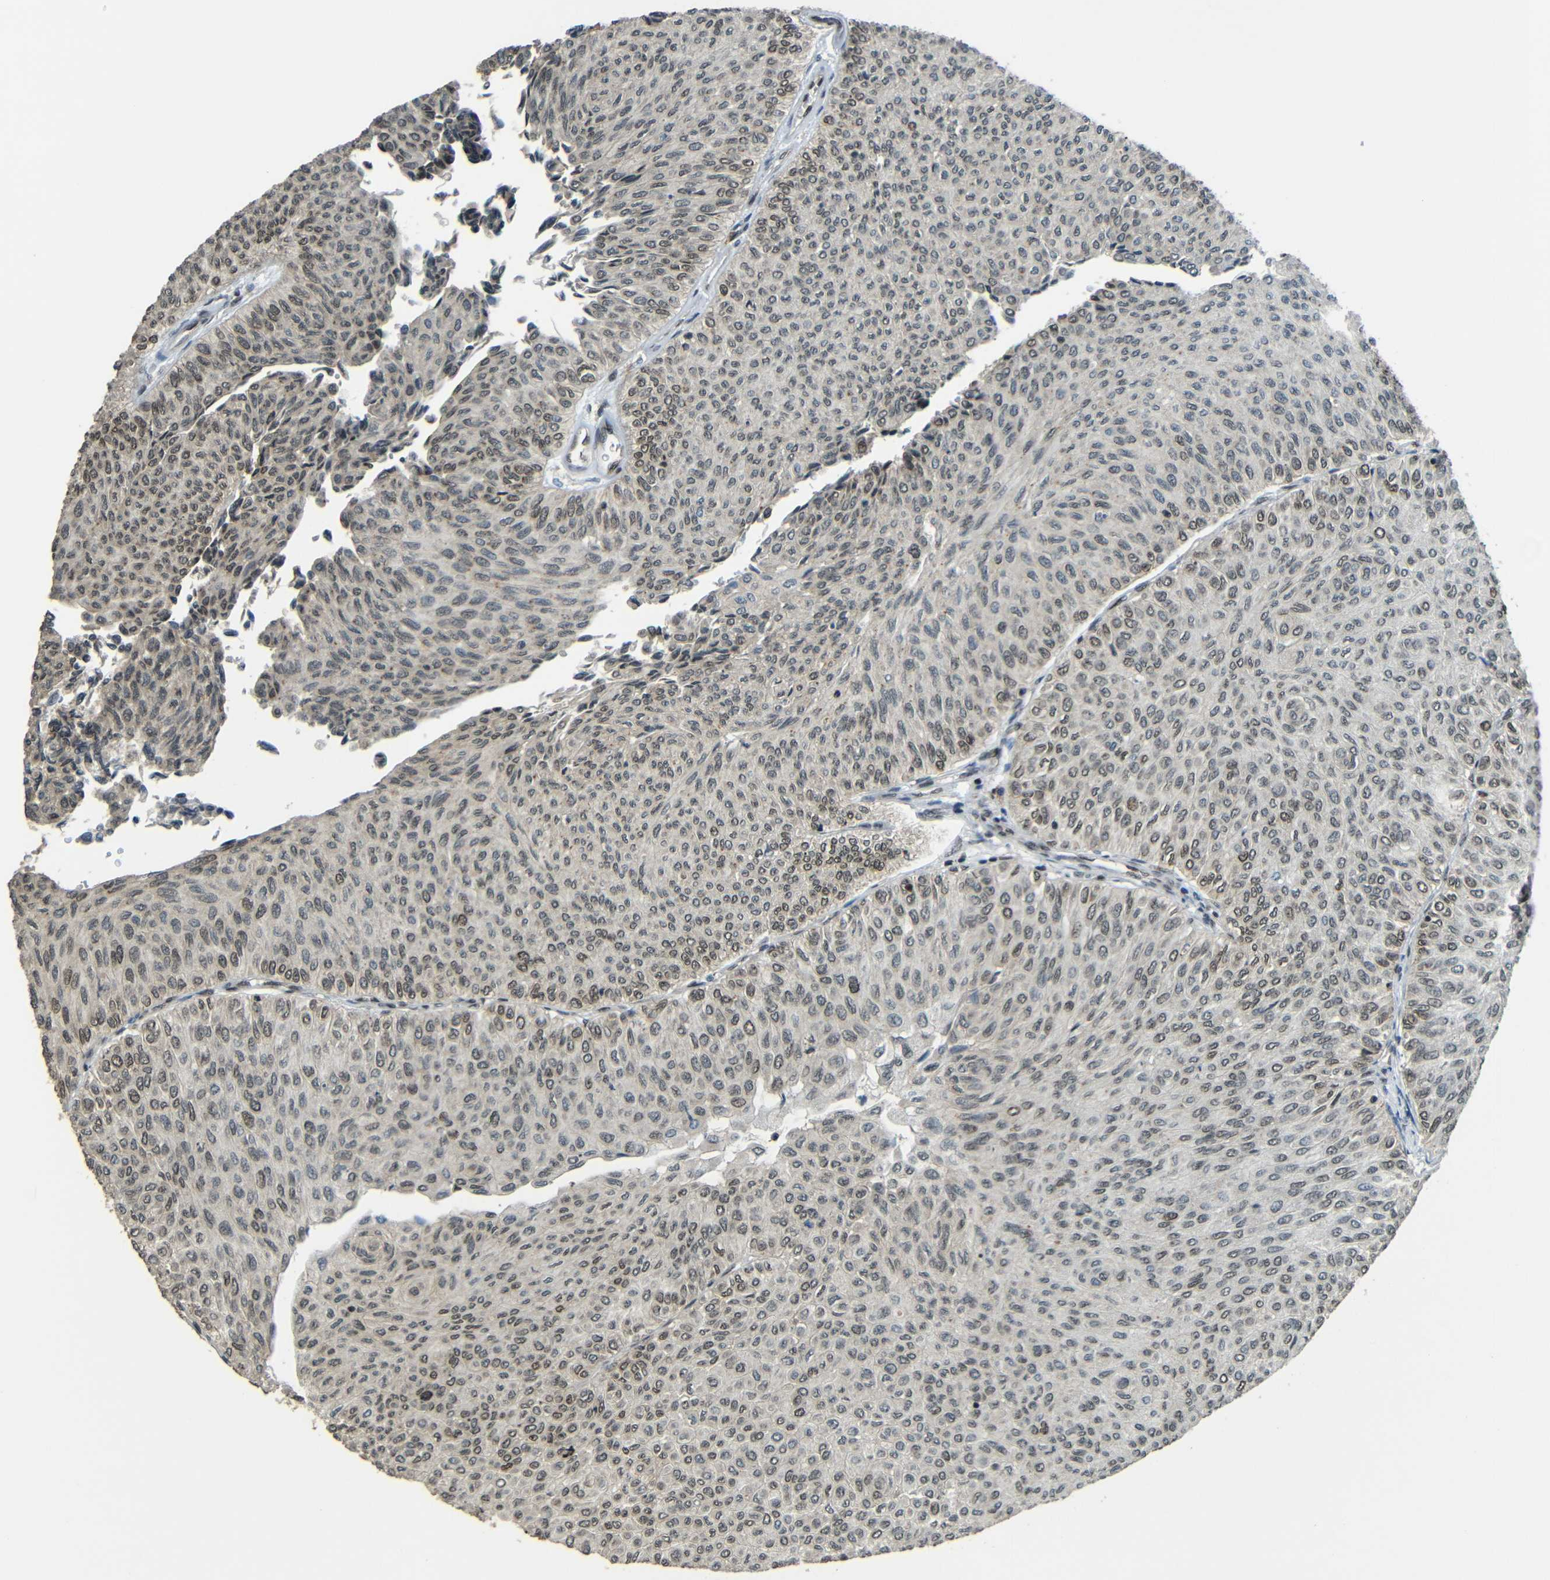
{"staining": {"intensity": "weak", "quantity": "25%-75%", "location": "nuclear"}, "tissue": "urothelial cancer", "cell_type": "Tumor cells", "image_type": "cancer", "snomed": [{"axis": "morphology", "description": "Urothelial carcinoma, Low grade"}, {"axis": "topography", "description": "Urinary bladder"}], "caption": "An image showing weak nuclear staining in about 25%-75% of tumor cells in low-grade urothelial carcinoma, as visualized by brown immunohistochemical staining.", "gene": "PSIP1", "patient": {"sex": "male", "age": 78}}